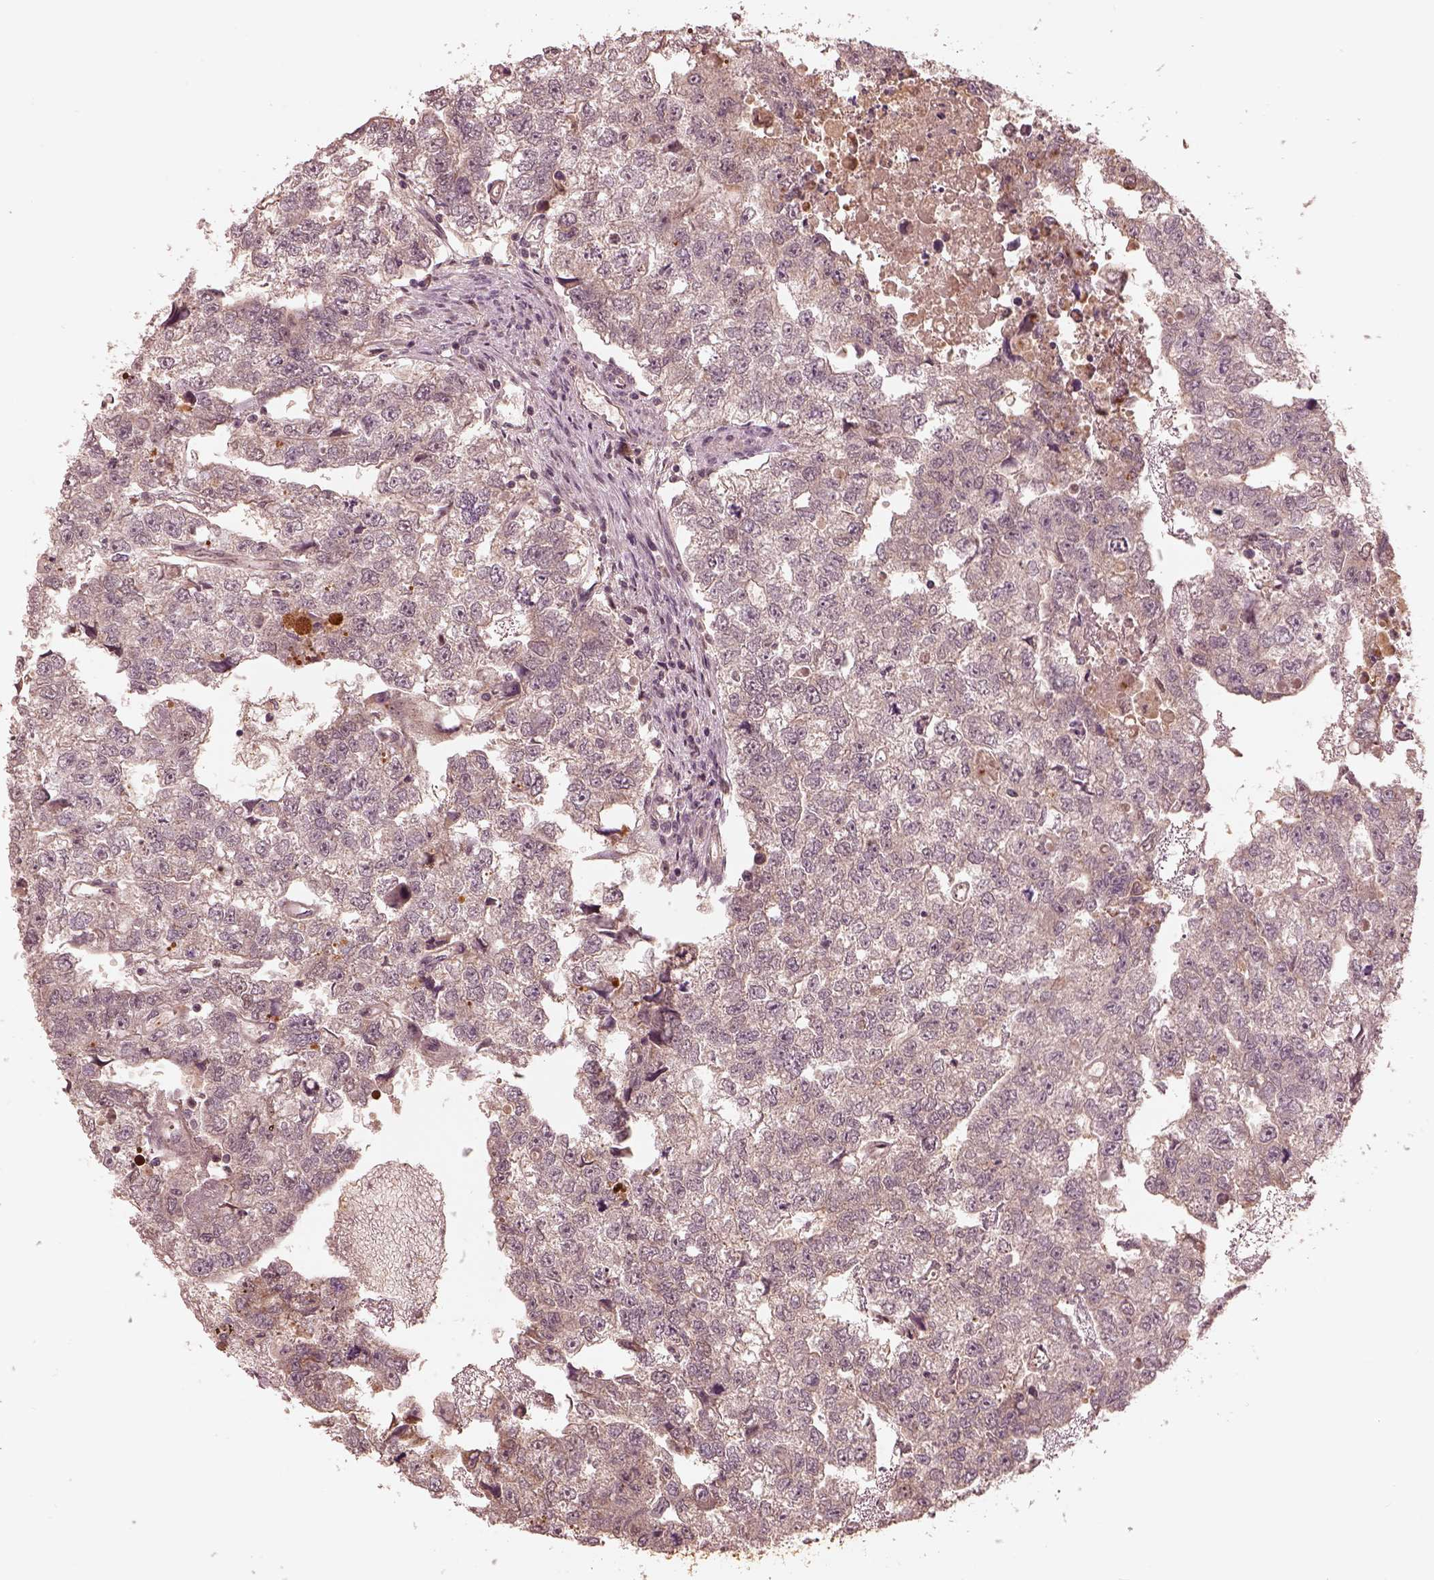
{"staining": {"intensity": "negative", "quantity": "none", "location": "none"}, "tissue": "testis cancer", "cell_type": "Tumor cells", "image_type": "cancer", "snomed": [{"axis": "morphology", "description": "Carcinoma, Embryonal, NOS"}, {"axis": "morphology", "description": "Teratoma, malignant, NOS"}, {"axis": "topography", "description": "Testis"}], "caption": "This is an immunohistochemistry histopathology image of testis cancer. There is no staining in tumor cells.", "gene": "TF", "patient": {"sex": "male", "age": 44}}